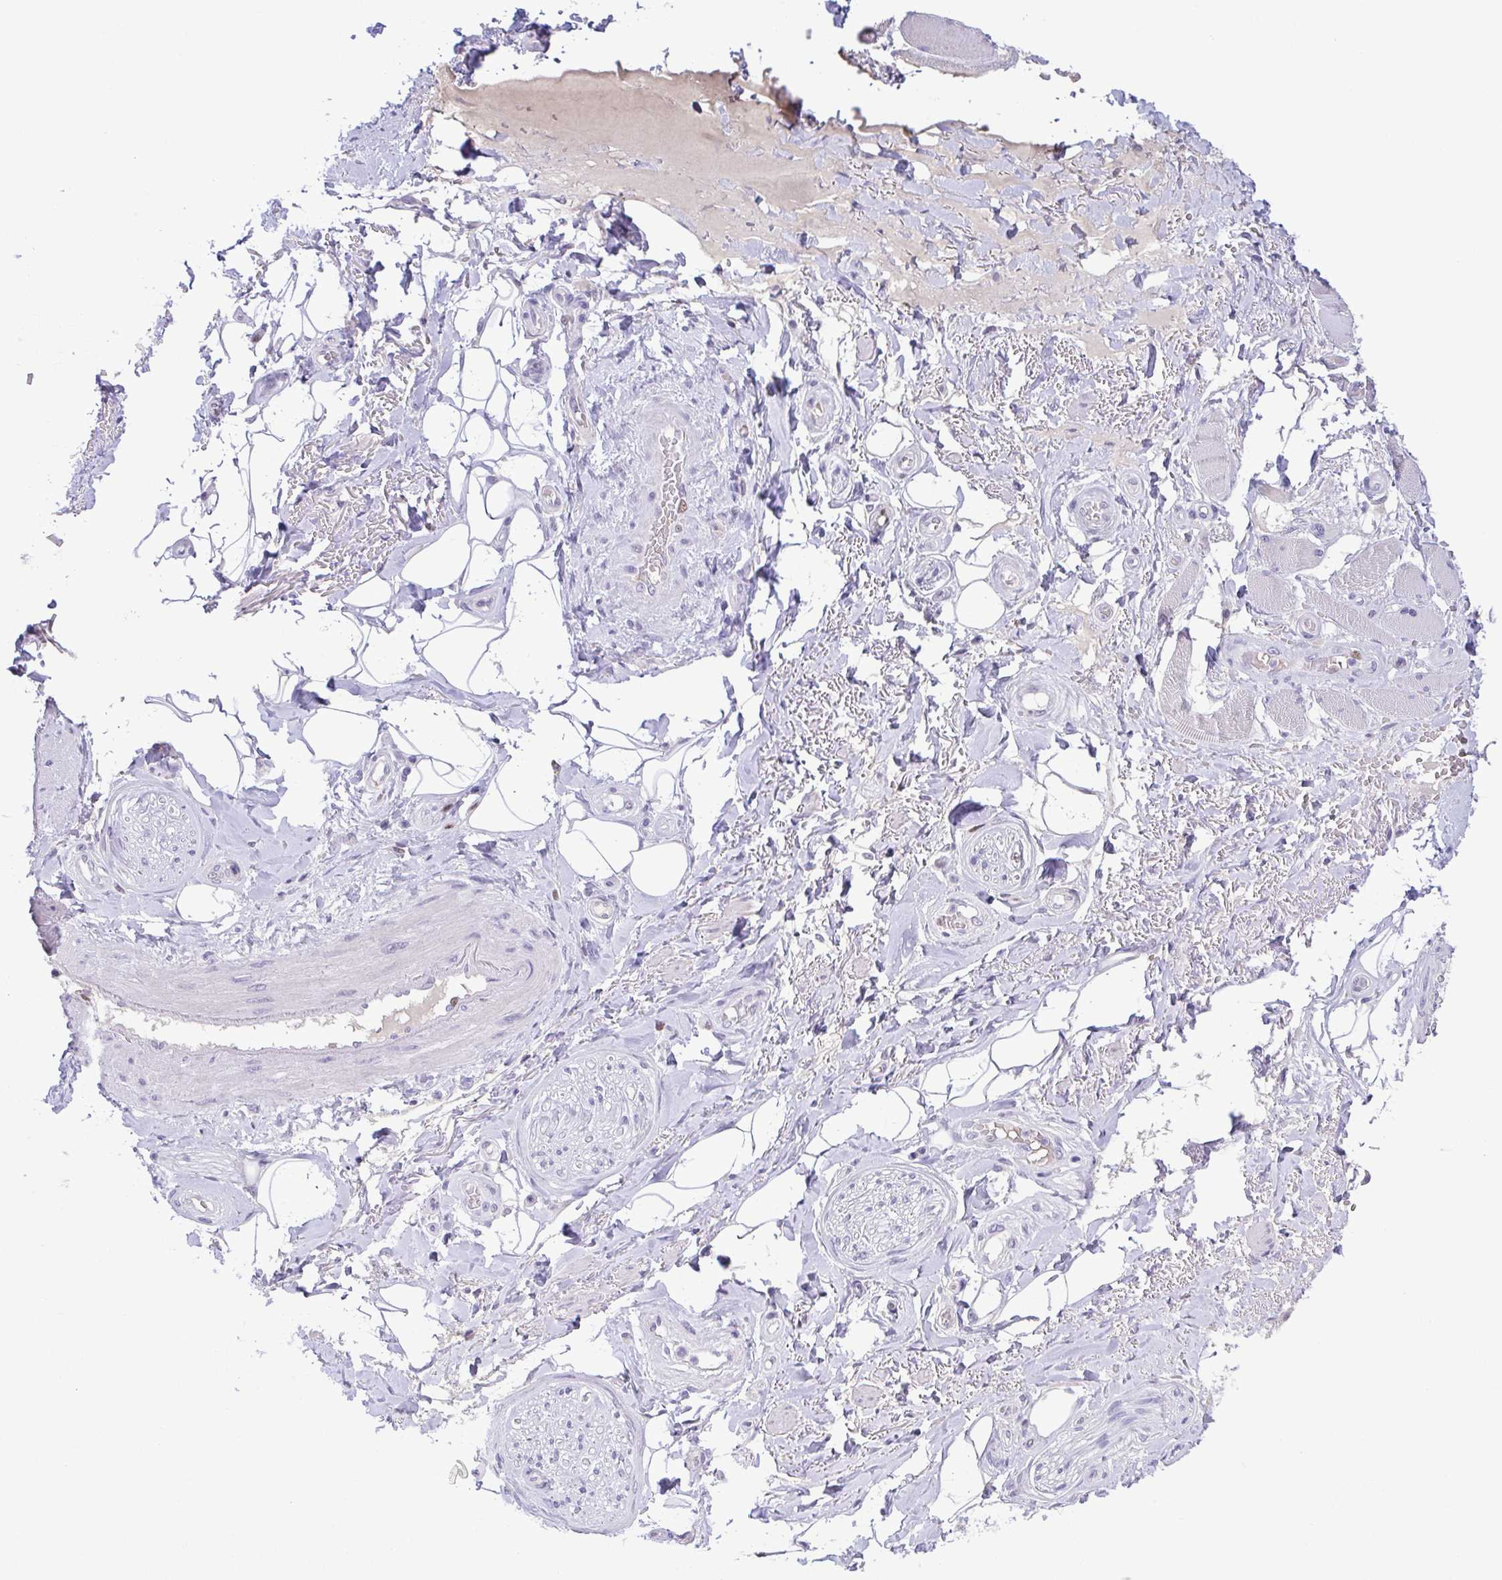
{"staining": {"intensity": "negative", "quantity": "none", "location": "none"}, "tissue": "adipose tissue", "cell_type": "Adipocytes", "image_type": "normal", "snomed": [{"axis": "morphology", "description": "Normal tissue, NOS"}, {"axis": "topography", "description": "Anal"}, {"axis": "topography", "description": "Peripheral nerve tissue"}], "caption": "High magnification brightfield microscopy of normal adipose tissue stained with DAB (3,3'-diaminobenzidine) (brown) and counterstained with hematoxylin (blue): adipocytes show no significant expression. (DAB immunohistochemistry (IHC) visualized using brightfield microscopy, high magnification).", "gene": "TIPIN", "patient": {"sex": "male", "age": 53}}